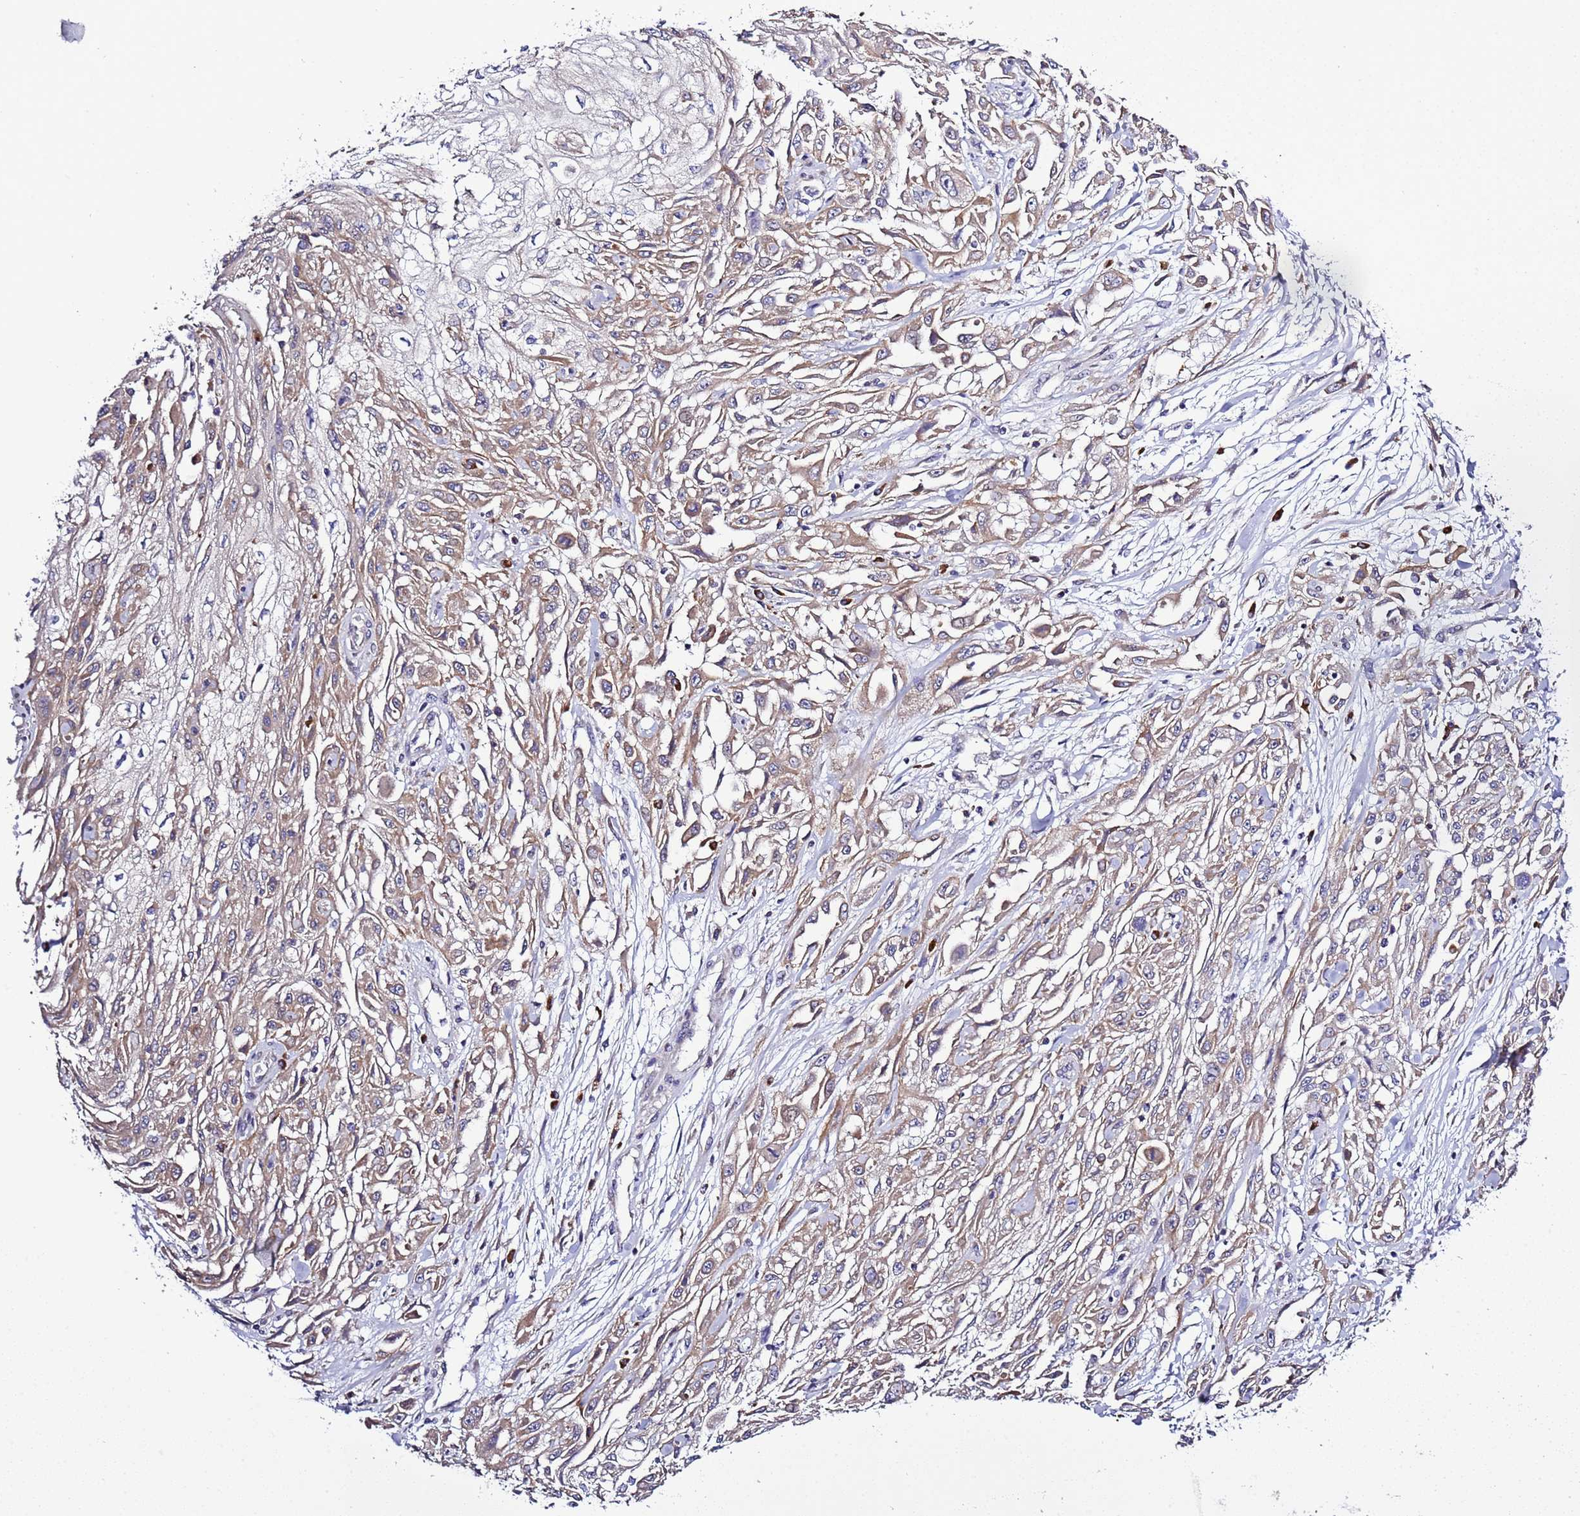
{"staining": {"intensity": "weak", "quantity": ">75%", "location": "cytoplasmic/membranous"}, "tissue": "skin cancer", "cell_type": "Tumor cells", "image_type": "cancer", "snomed": [{"axis": "morphology", "description": "Squamous cell carcinoma, NOS"}, {"axis": "morphology", "description": "Squamous cell carcinoma, metastatic, NOS"}, {"axis": "topography", "description": "Skin"}, {"axis": "topography", "description": "Lymph node"}], "caption": "There is low levels of weak cytoplasmic/membranous positivity in tumor cells of skin cancer, as demonstrated by immunohistochemical staining (brown color).", "gene": "SPCS1", "patient": {"sex": "male", "age": 75}}